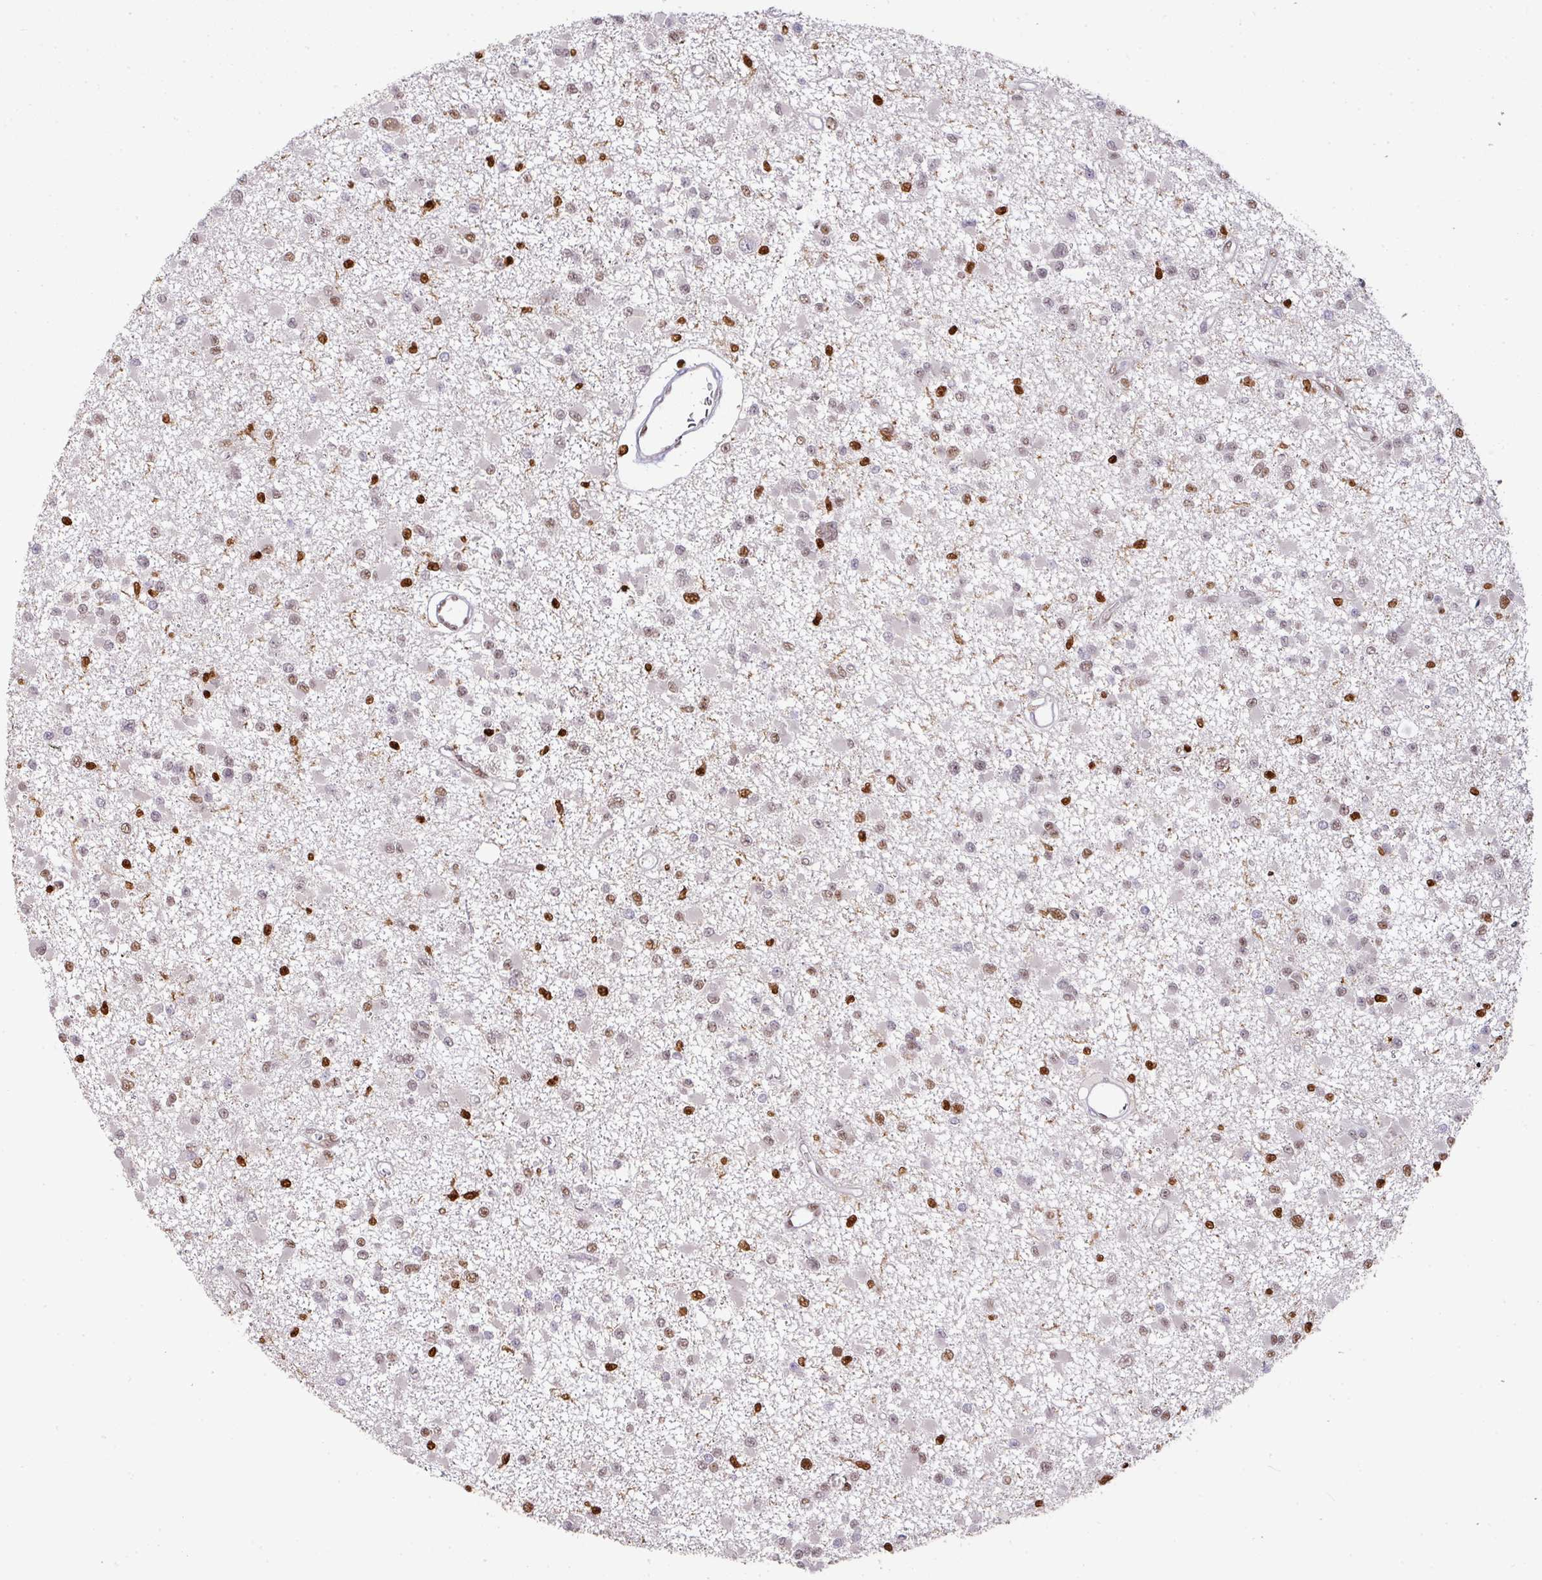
{"staining": {"intensity": "strong", "quantity": "<25%", "location": "nuclear"}, "tissue": "glioma", "cell_type": "Tumor cells", "image_type": "cancer", "snomed": [{"axis": "morphology", "description": "Glioma, malignant, Low grade"}, {"axis": "topography", "description": "Brain"}], "caption": "Glioma stained with a brown dye demonstrates strong nuclear positive staining in approximately <25% of tumor cells.", "gene": "SAMHD1", "patient": {"sex": "female", "age": 22}}